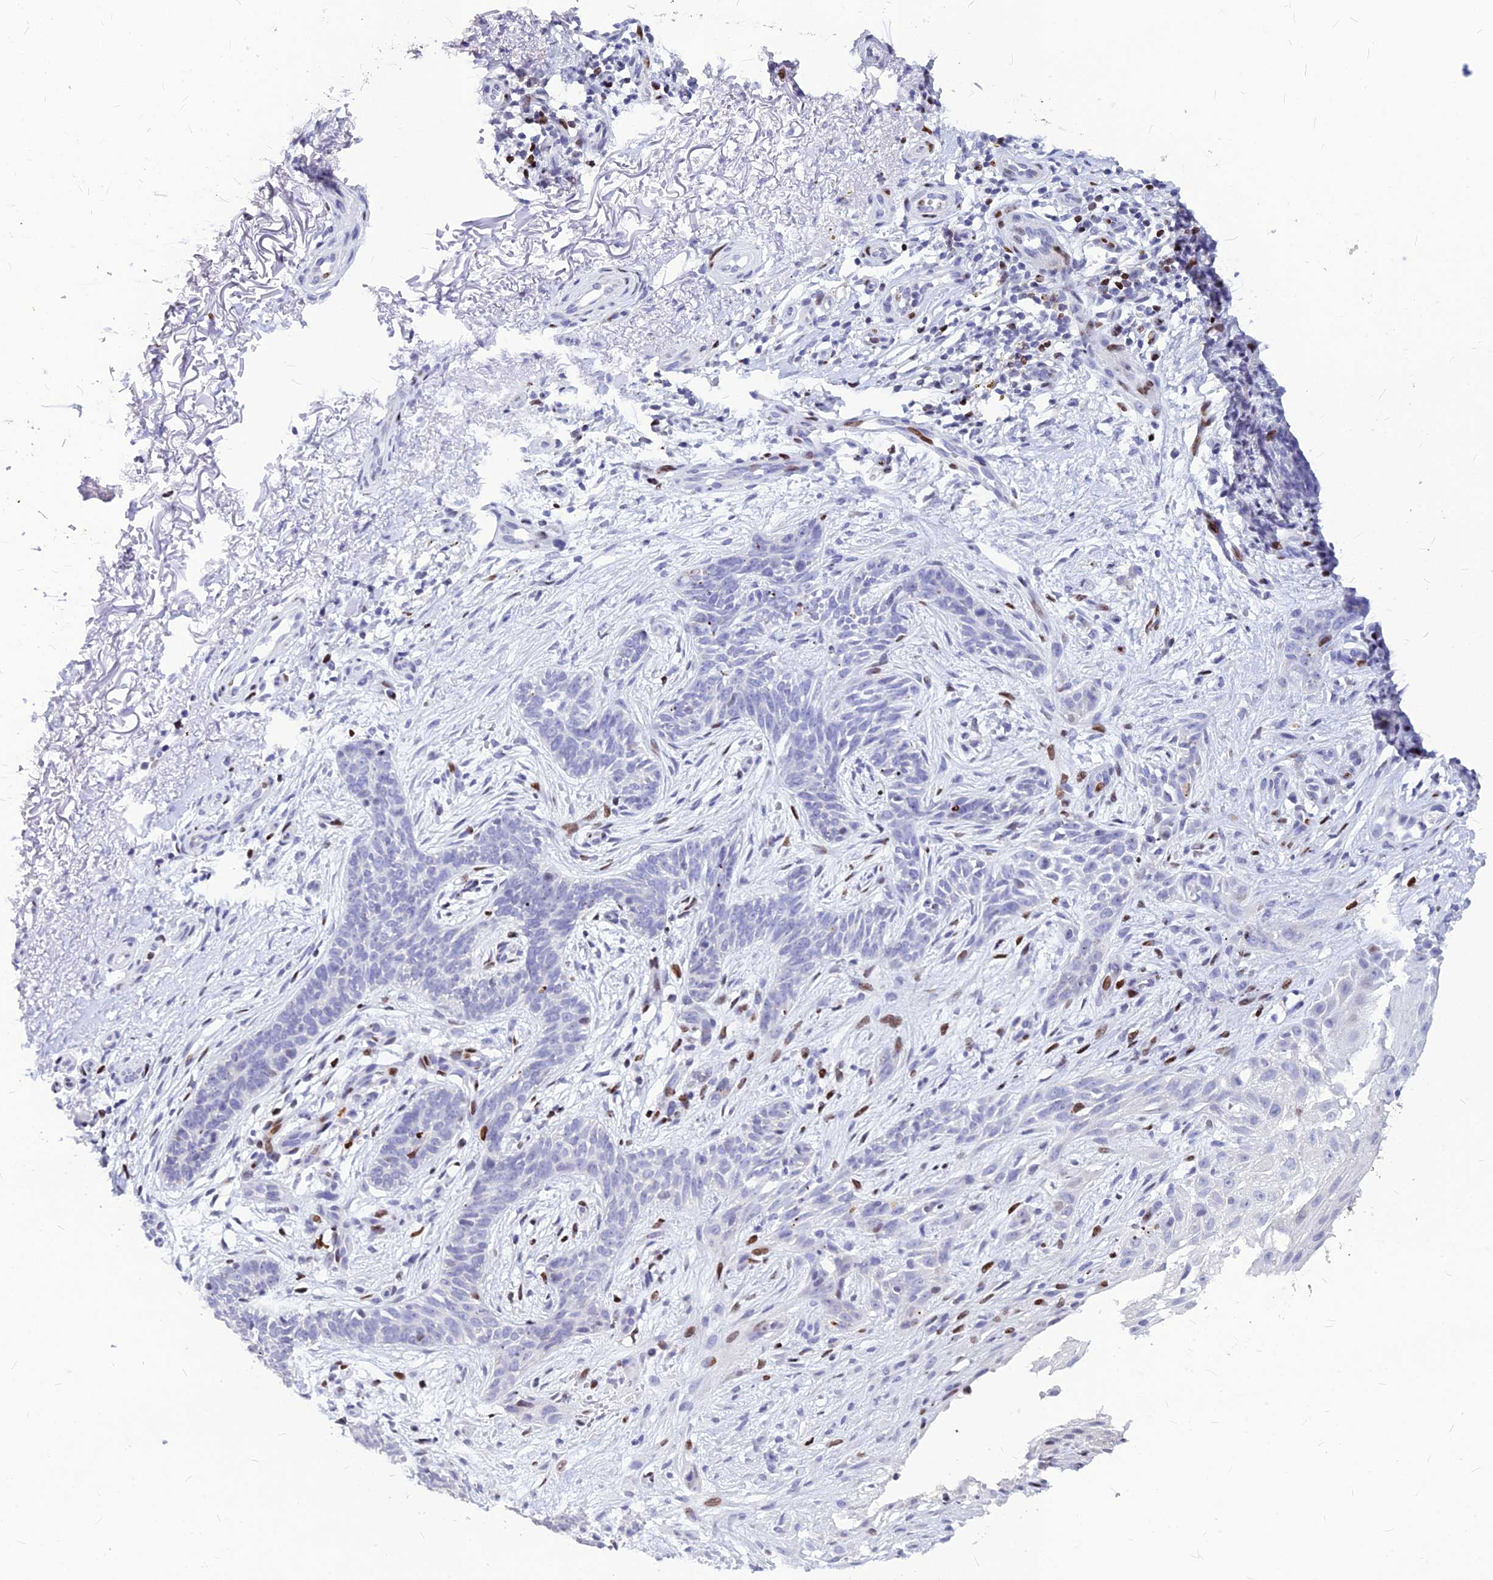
{"staining": {"intensity": "negative", "quantity": "none", "location": "none"}, "tissue": "skin cancer", "cell_type": "Tumor cells", "image_type": "cancer", "snomed": [{"axis": "morphology", "description": "Basal cell carcinoma"}, {"axis": "topography", "description": "Skin"}], "caption": "Immunohistochemistry histopathology image of neoplastic tissue: human skin basal cell carcinoma stained with DAB shows no significant protein positivity in tumor cells.", "gene": "PRPS1", "patient": {"sex": "female", "age": 82}}